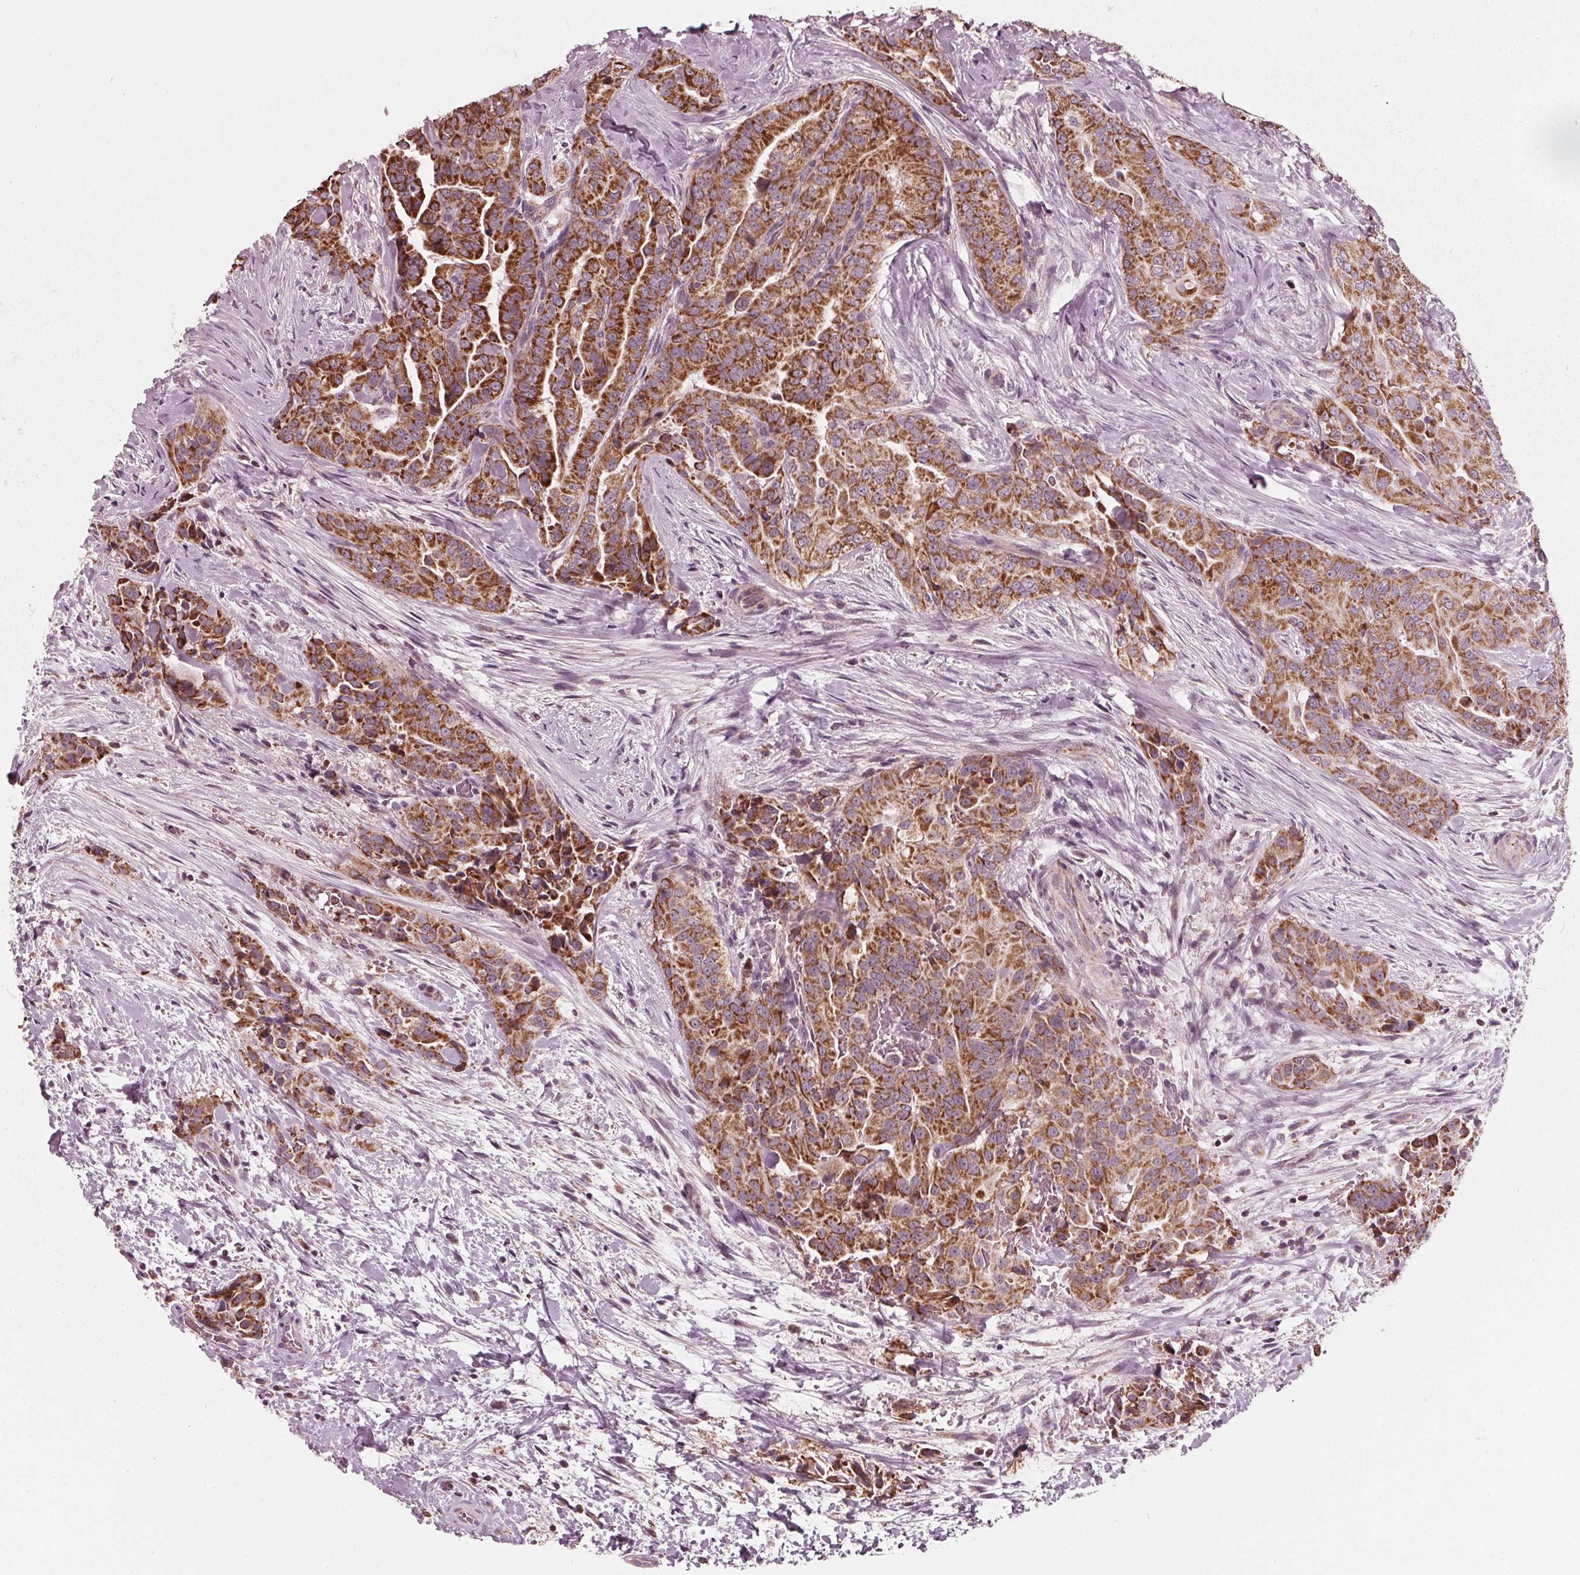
{"staining": {"intensity": "moderate", "quantity": ">75%", "location": "cytoplasmic/membranous"}, "tissue": "thyroid cancer", "cell_type": "Tumor cells", "image_type": "cancer", "snomed": [{"axis": "morphology", "description": "Papillary adenocarcinoma, NOS"}, {"axis": "topography", "description": "Thyroid gland"}], "caption": "A micrograph of human thyroid cancer (papillary adenocarcinoma) stained for a protein reveals moderate cytoplasmic/membranous brown staining in tumor cells.", "gene": "DCAF4L2", "patient": {"sex": "male", "age": 61}}